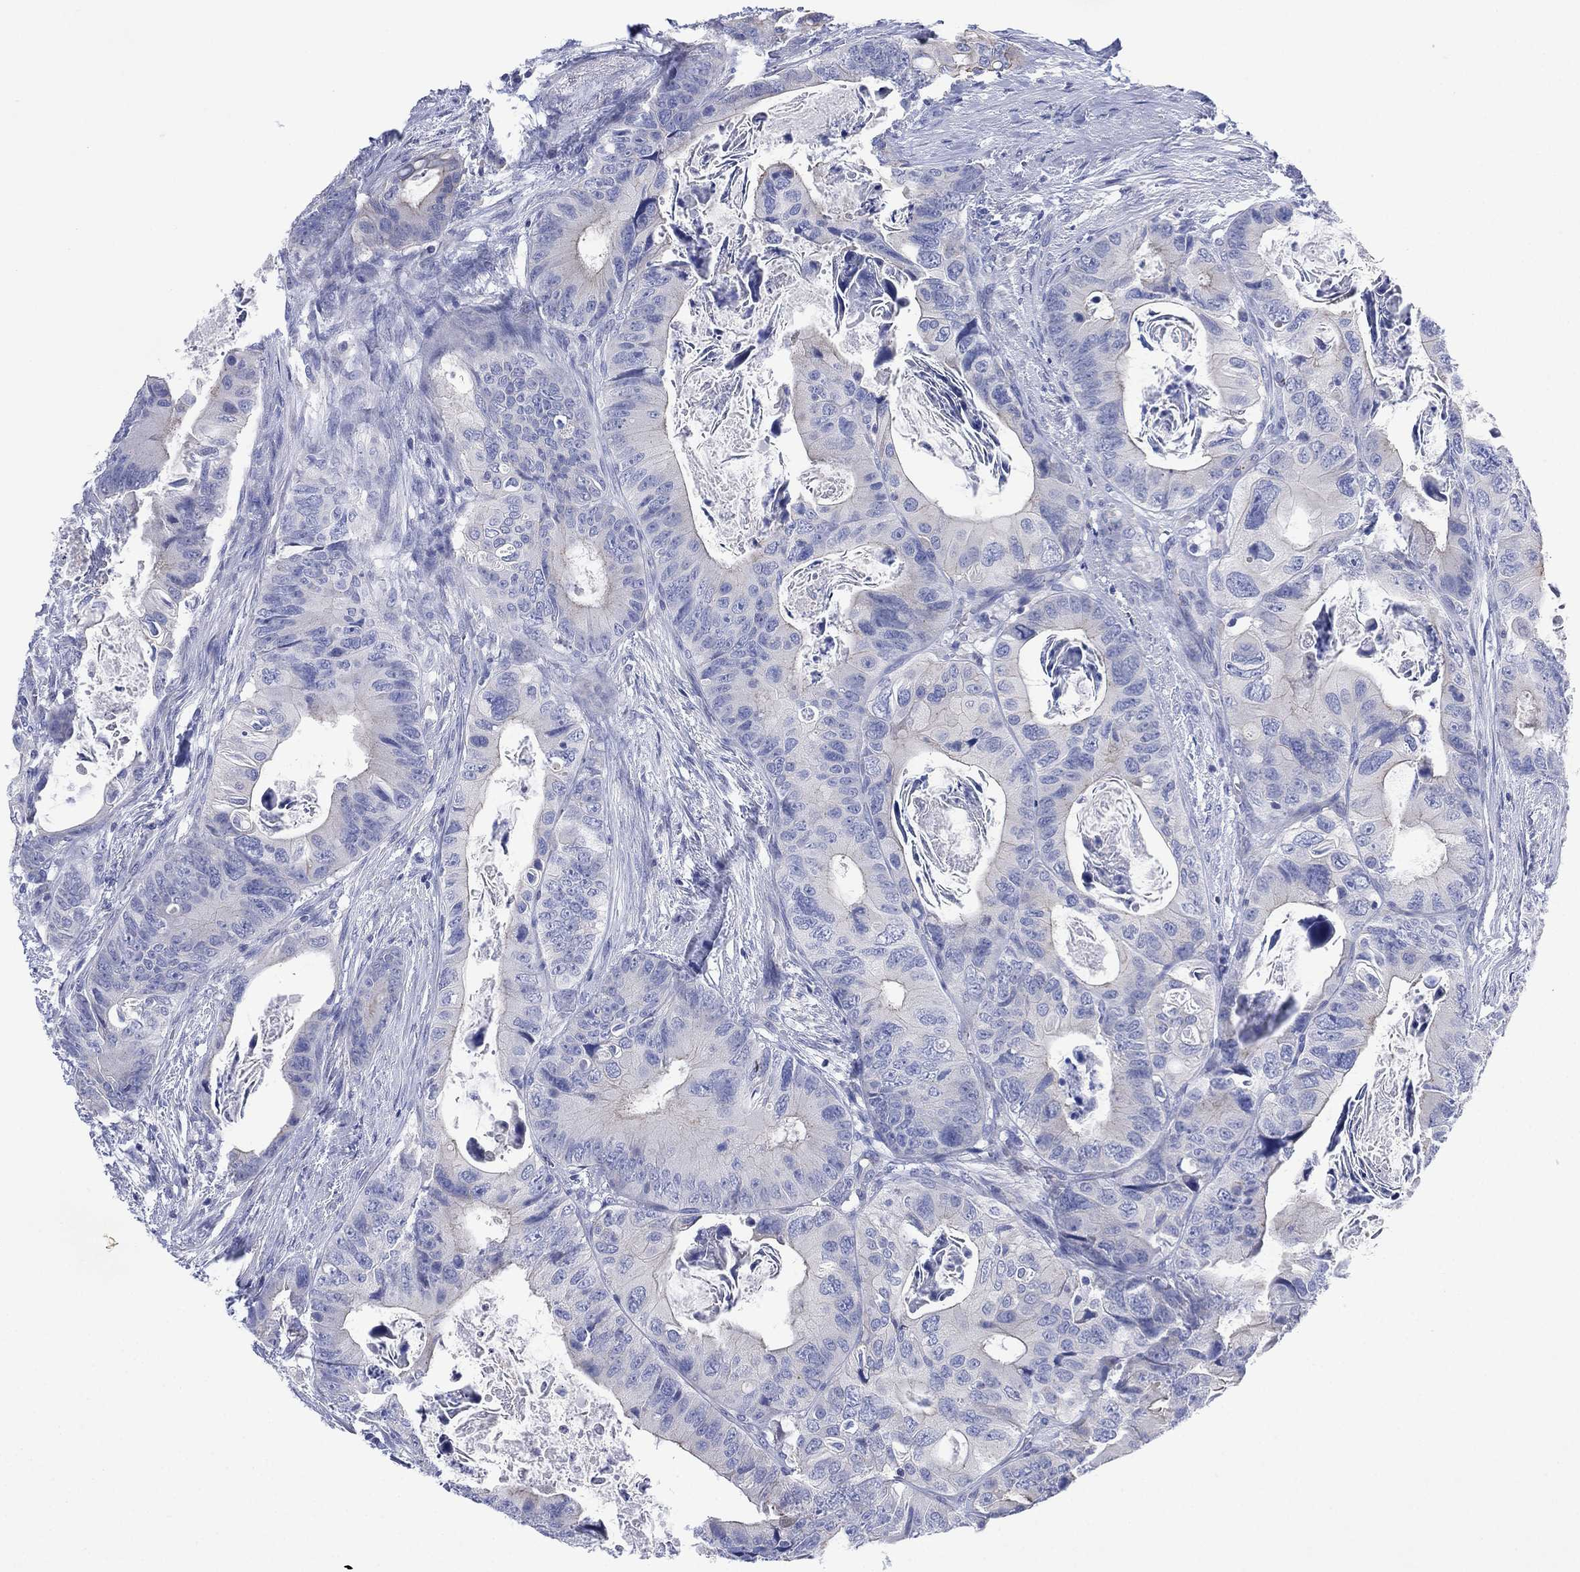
{"staining": {"intensity": "negative", "quantity": "none", "location": "none"}, "tissue": "colorectal cancer", "cell_type": "Tumor cells", "image_type": "cancer", "snomed": [{"axis": "morphology", "description": "Adenocarcinoma, NOS"}, {"axis": "topography", "description": "Rectum"}], "caption": "There is no significant expression in tumor cells of colorectal cancer. (Stains: DAB immunohistochemistry (IHC) with hematoxylin counter stain, Microscopy: brightfield microscopy at high magnification).", "gene": "CHRNA3", "patient": {"sex": "male", "age": 64}}